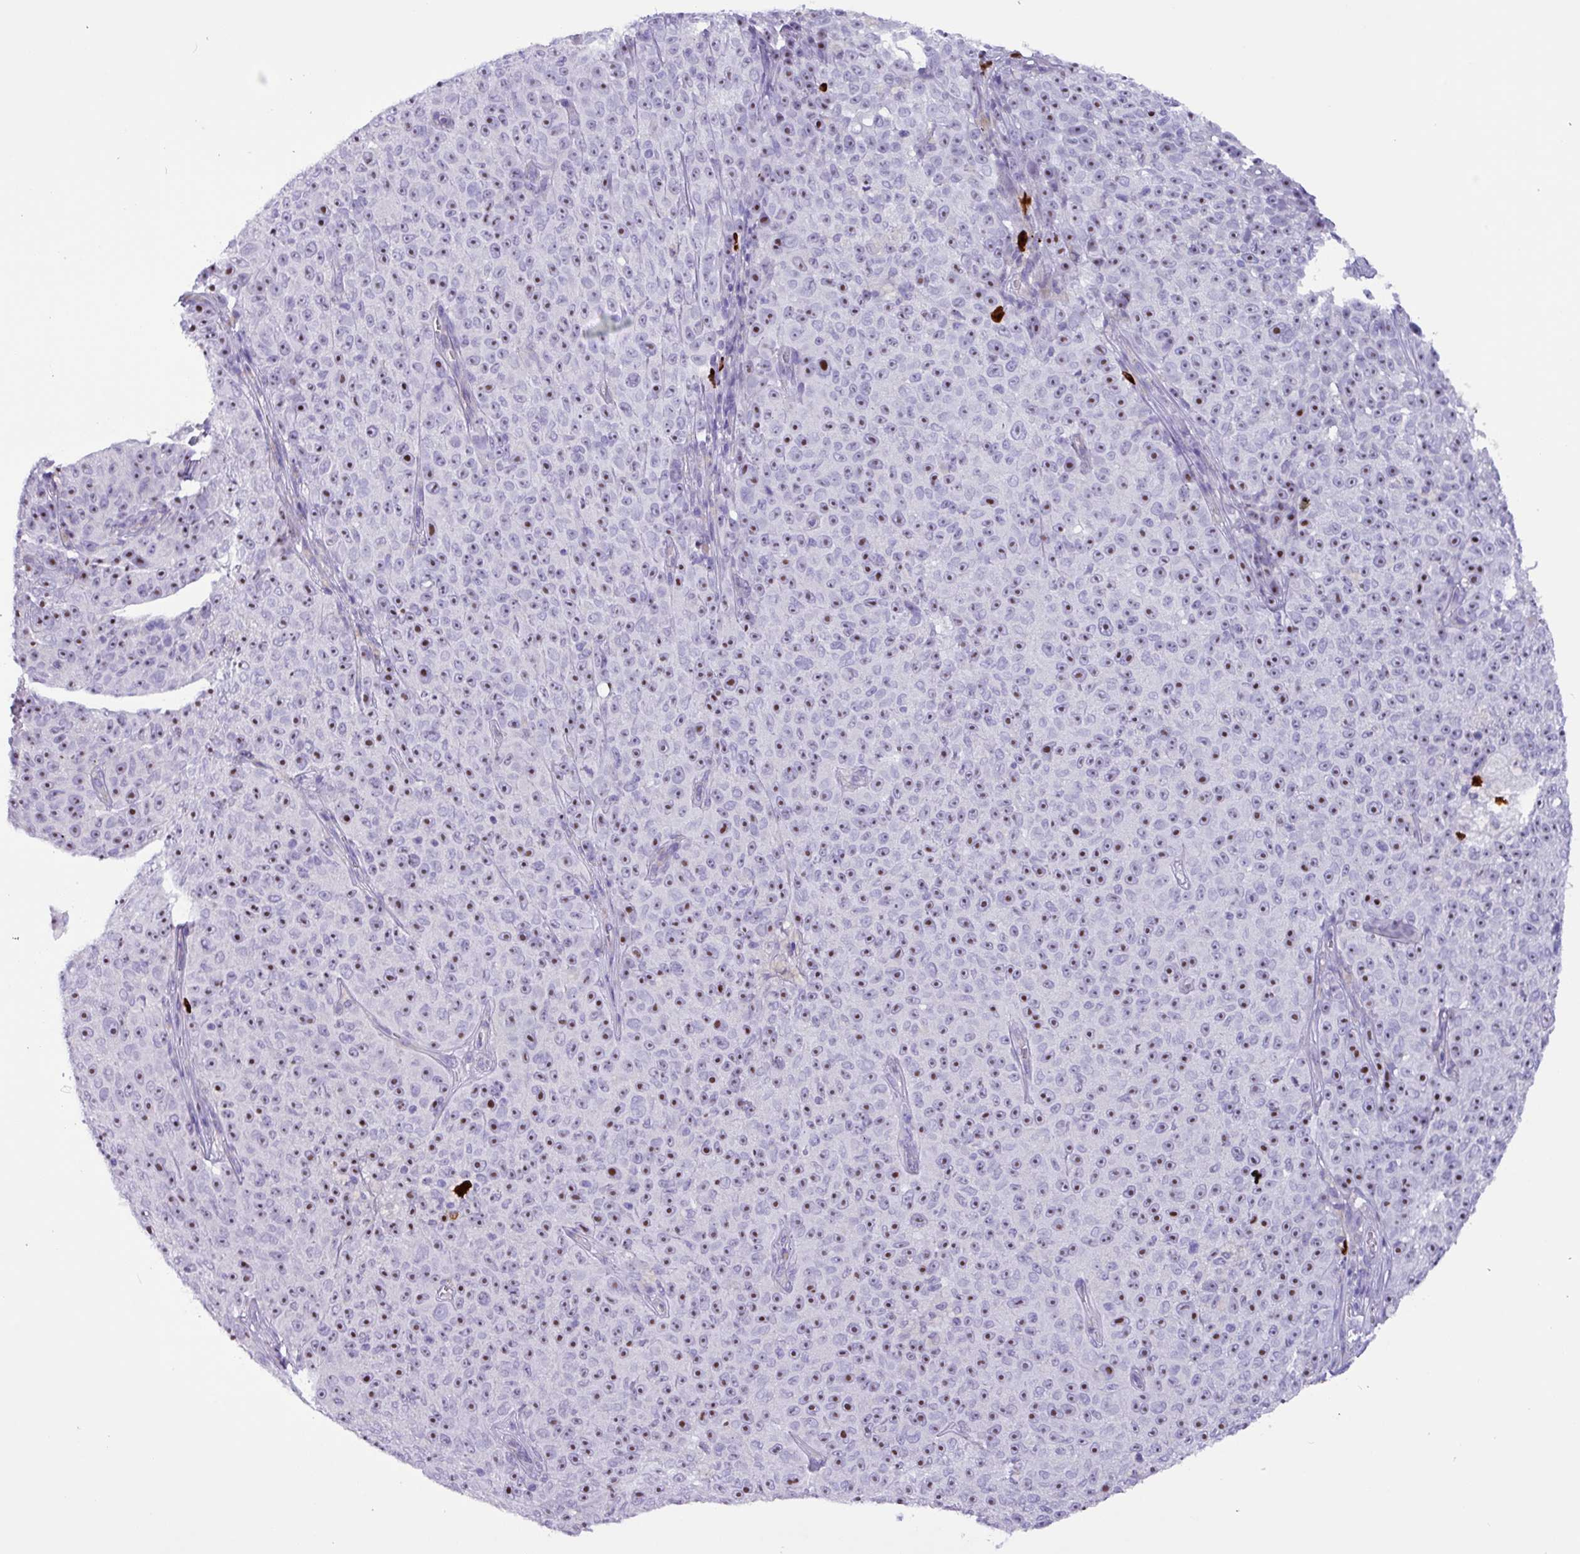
{"staining": {"intensity": "moderate", "quantity": ">75%", "location": "nuclear"}, "tissue": "melanoma", "cell_type": "Tumor cells", "image_type": "cancer", "snomed": [{"axis": "morphology", "description": "Malignant melanoma, NOS"}, {"axis": "topography", "description": "Skin"}], "caption": "This photomicrograph reveals immunohistochemistry staining of melanoma, with medium moderate nuclear staining in about >75% of tumor cells.", "gene": "MRM2", "patient": {"sex": "female", "age": 82}}